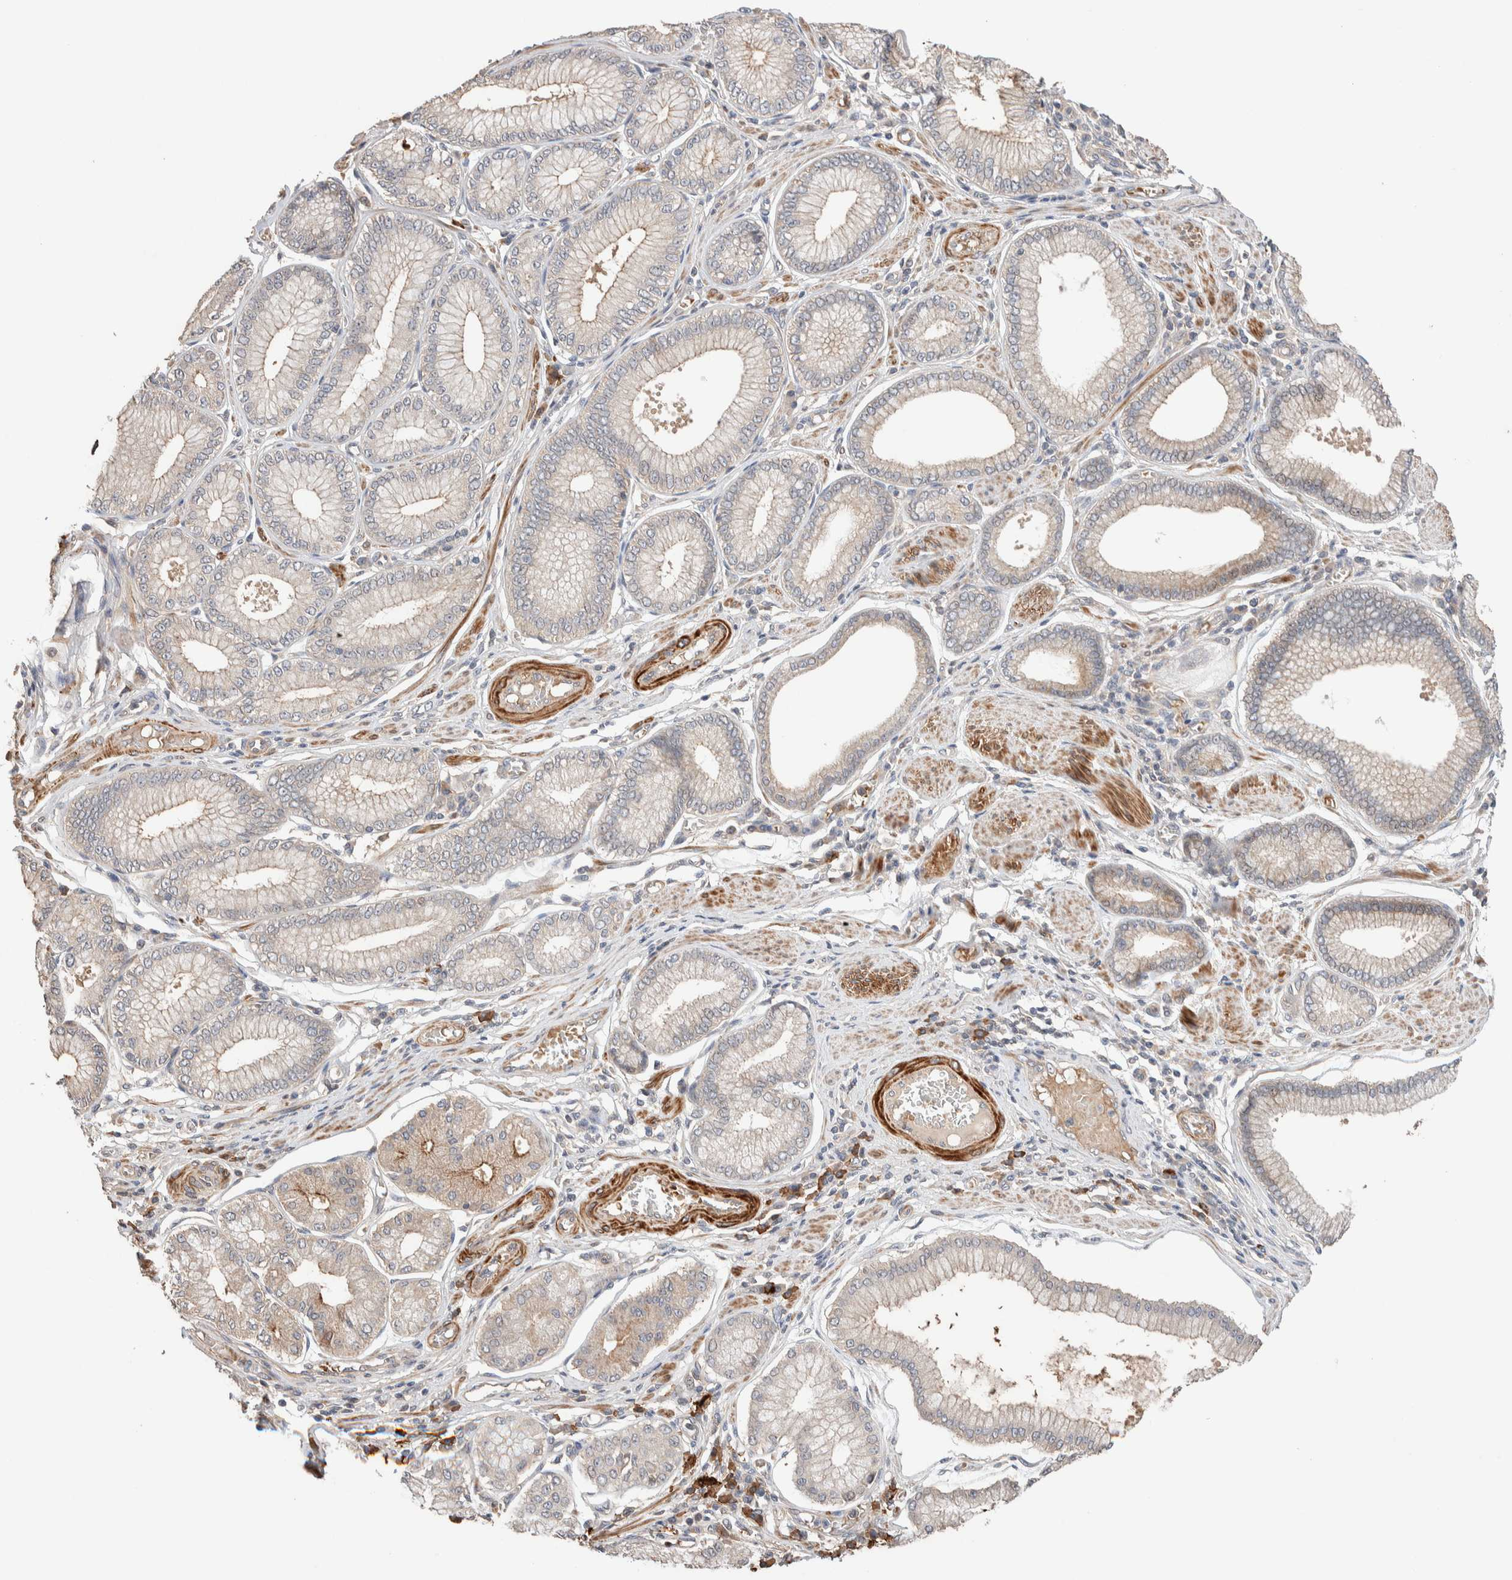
{"staining": {"intensity": "moderate", "quantity": "<25%", "location": "cytoplasmic/membranous"}, "tissue": "stomach cancer", "cell_type": "Tumor cells", "image_type": "cancer", "snomed": [{"axis": "morphology", "description": "Adenocarcinoma, NOS"}, {"axis": "topography", "description": "Stomach"}], "caption": "This image exhibits stomach cancer (adenocarcinoma) stained with immunohistochemistry to label a protein in brown. The cytoplasmic/membranous of tumor cells show moderate positivity for the protein. Nuclei are counter-stained blue.", "gene": "WDR91", "patient": {"sex": "male", "age": 59}}